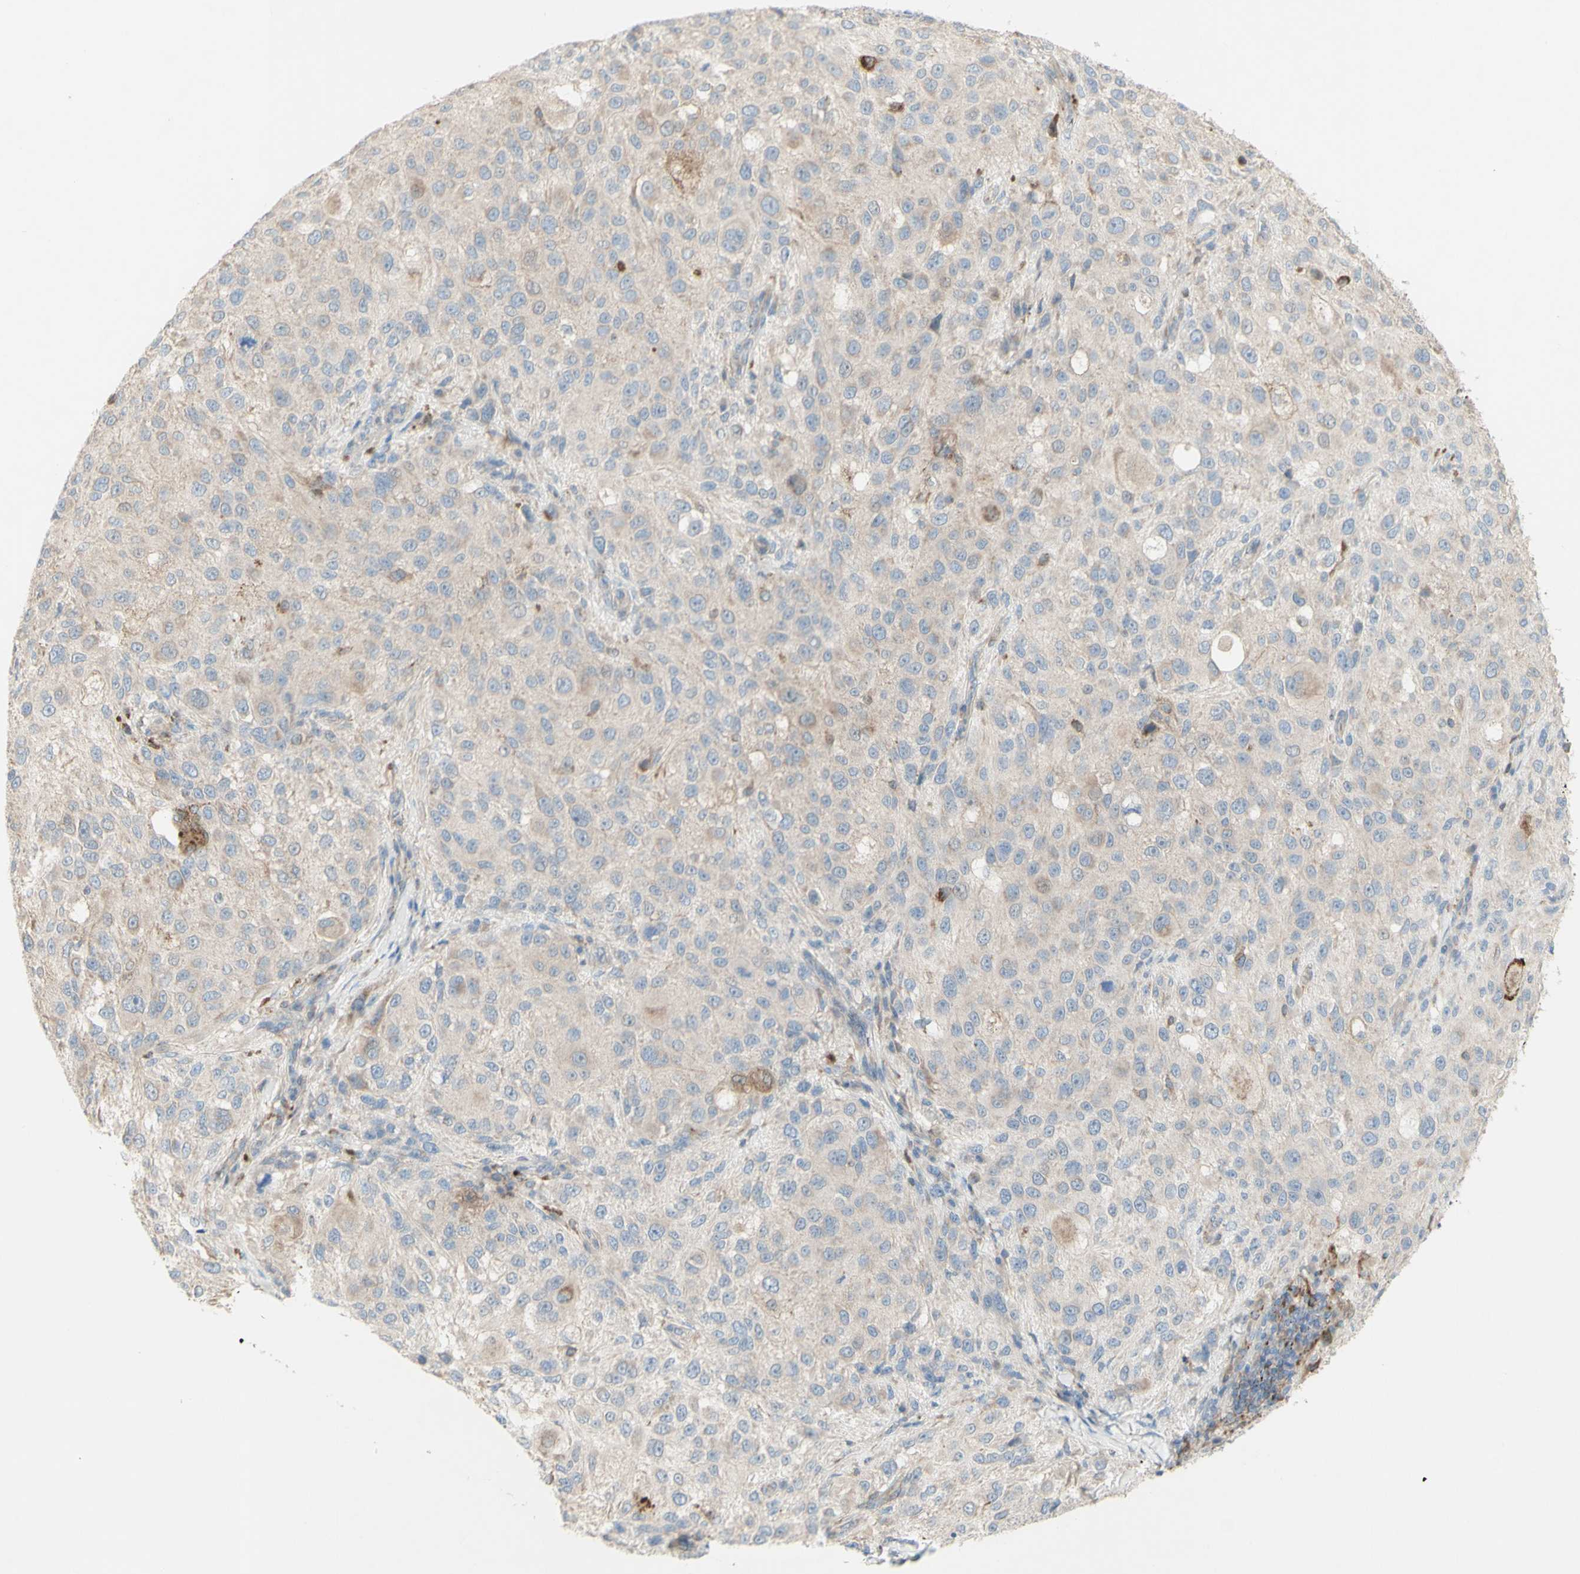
{"staining": {"intensity": "weak", "quantity": "<25%", "location": "cytoplasmic/membranous"}, "tissue": "melanoma", "cell_type": "Tumor cells", "image_type": "cancer", "snomed": [{"axis": "morphology", "description": "Necrosis, NOS"}, {"axis": "morphology", "description": "Malignant melanoma, NOS"}, {"axis": "topography", "description": "Skin"}], "caption": "Immunohistochemistry (IHC) histopathology image of human melanoma stained for a protein (brown), which shows no positivity in tumor cells.", "gene": "CNTNAP1", "patient": {"sex": "female", "age": 87}}